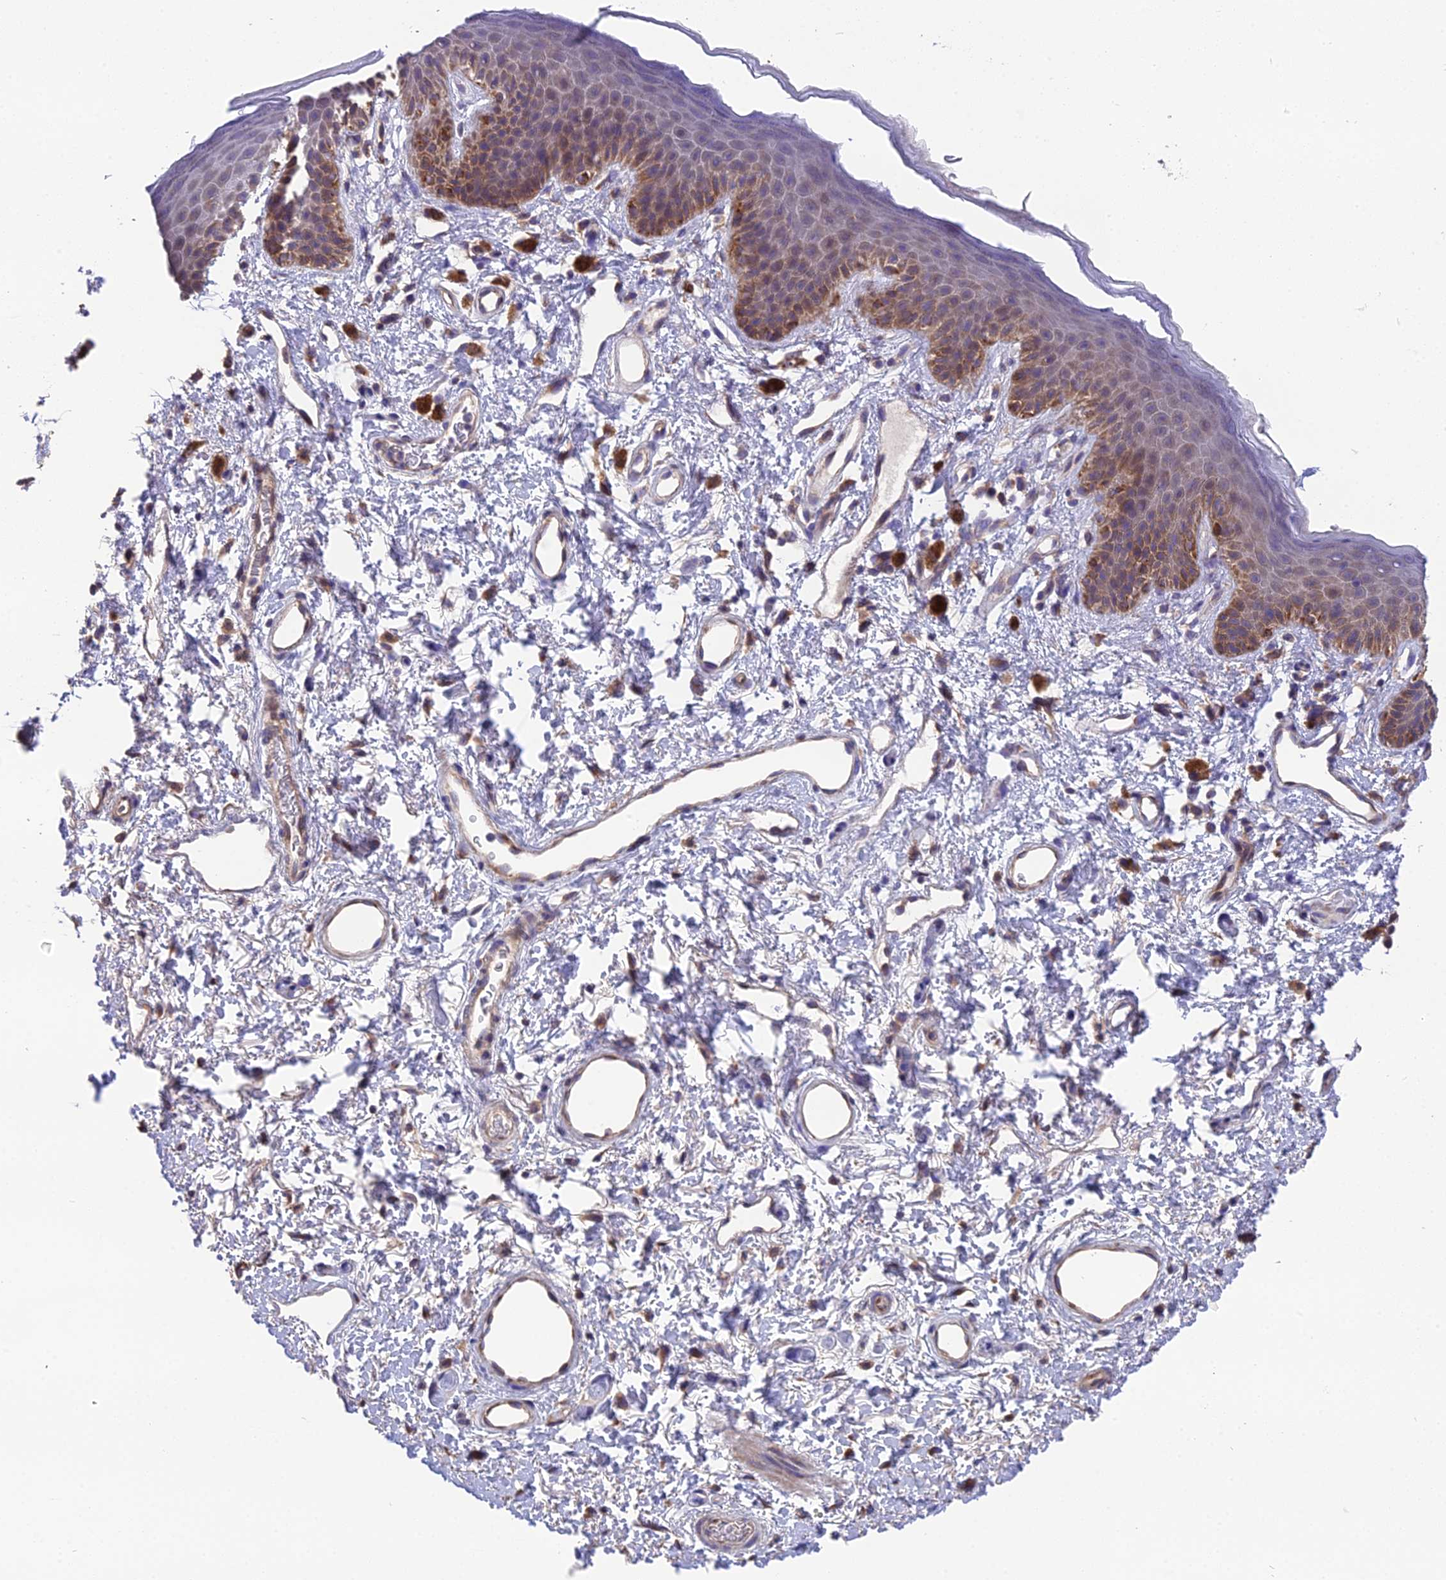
{"staining": {"intensity": "moderate", "quantity": "25%-75%", "location": "cytoplasmic/membranous"}, "tissue": "skin", "cell_type": "Epidermal cells", "image_type": "normal", "snomed": [{"axis": "morphology", "description": "Normal tissue, NOS"}, {"axis": "topography", "description": "Anal"}], "caption": "DAB (3,3'-diaminobenzidine) immunohistochemical staining of normal skin demonstrates moderate cytoplasmic/membranous protein positivity in approximately 25%-75% of epidermal cells. (brown staining indicates protein expression, while blue staining denotes nuclei).", "gene": "BLOC1S4", "patient": {"sex": "female", "age": 46}}